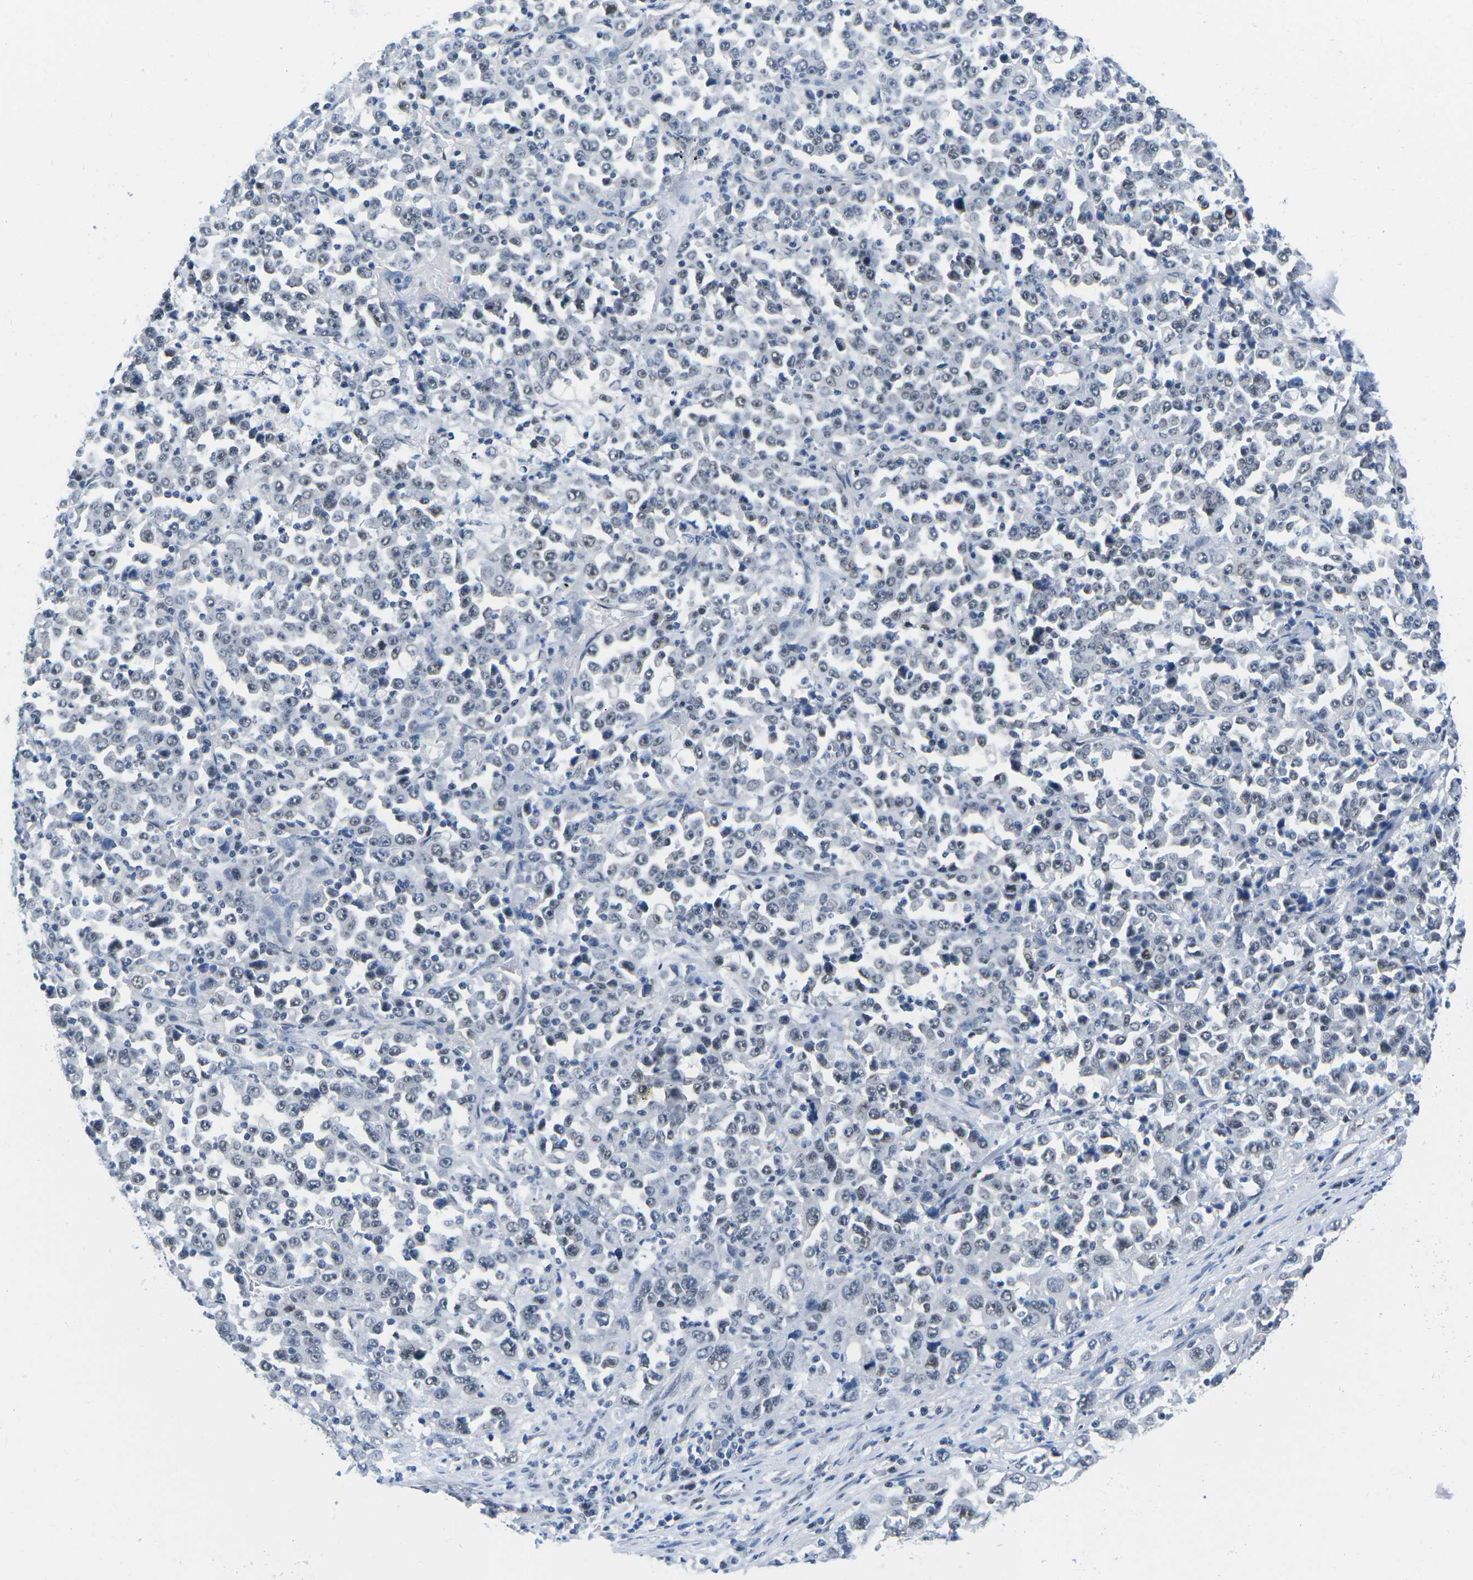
{"staining": {"intensity": "weak", "quantity": "<25%", "location": "nuclear"}, "tissue": "stomach cancer", "cell_type": "Tumor cells", "image_type": "cancer", "snomed": [{"axis": "morphology", "description": "Normal tissue, NOS"}, {"axis": "morphology", "description": "Adenocarcinoma, NOS"}, {"axis": "topography", "description": "Stomach, upper"}, {"axis": "topography", "description": "Stomach"}], "caption": "High power microscopy histopathology image of an IHC image of adenocarcinoma (stomach), revealing no significant staining in tumor cells. Brightfield microscopy of immunohistochemistry (IHC) stained with DAB (3,3'-diaminobenzidine) (brown) and hematoxylin (blue), captured at high magnification.", "gene": "UBA7", "patient": {"sex": "male", "age": 59}}